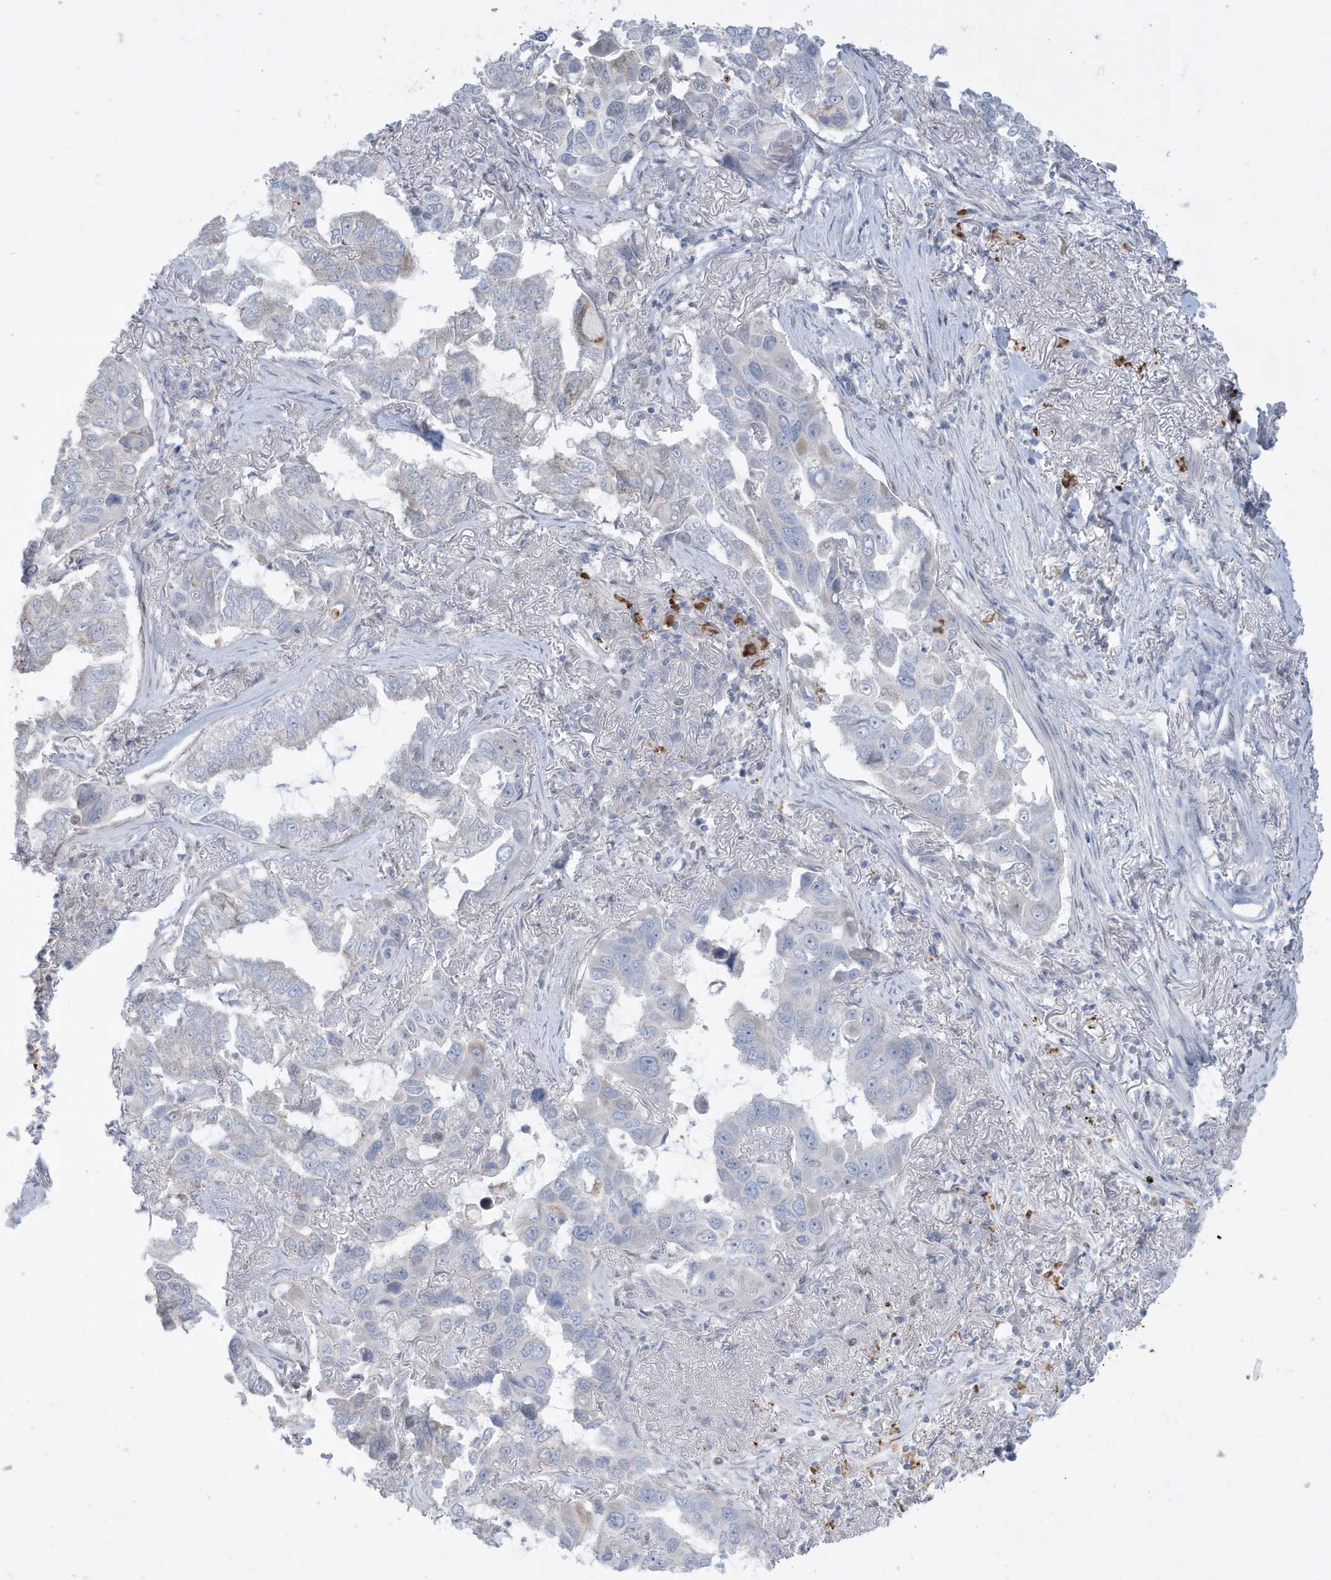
{"staining": {"intensity": "negative", "quantity": "none", "location": "none"}, "tissue": "lung cancer", "cell_type": "Tumor cells", "image_type": "cancer", "snomed": [{"axis": "morphology", "description": "Adenocarcinoma, NOS"}, {"axis": "topography", "description": "Lung"}], "caption": "The immunohistochemistry (IHC) photomicrograph has no significant positivity in tumor cells of adenocarcinoma (lung) tissue.", "gene": "FNDC1", "patient": {"sex": "male", "age": 64}}